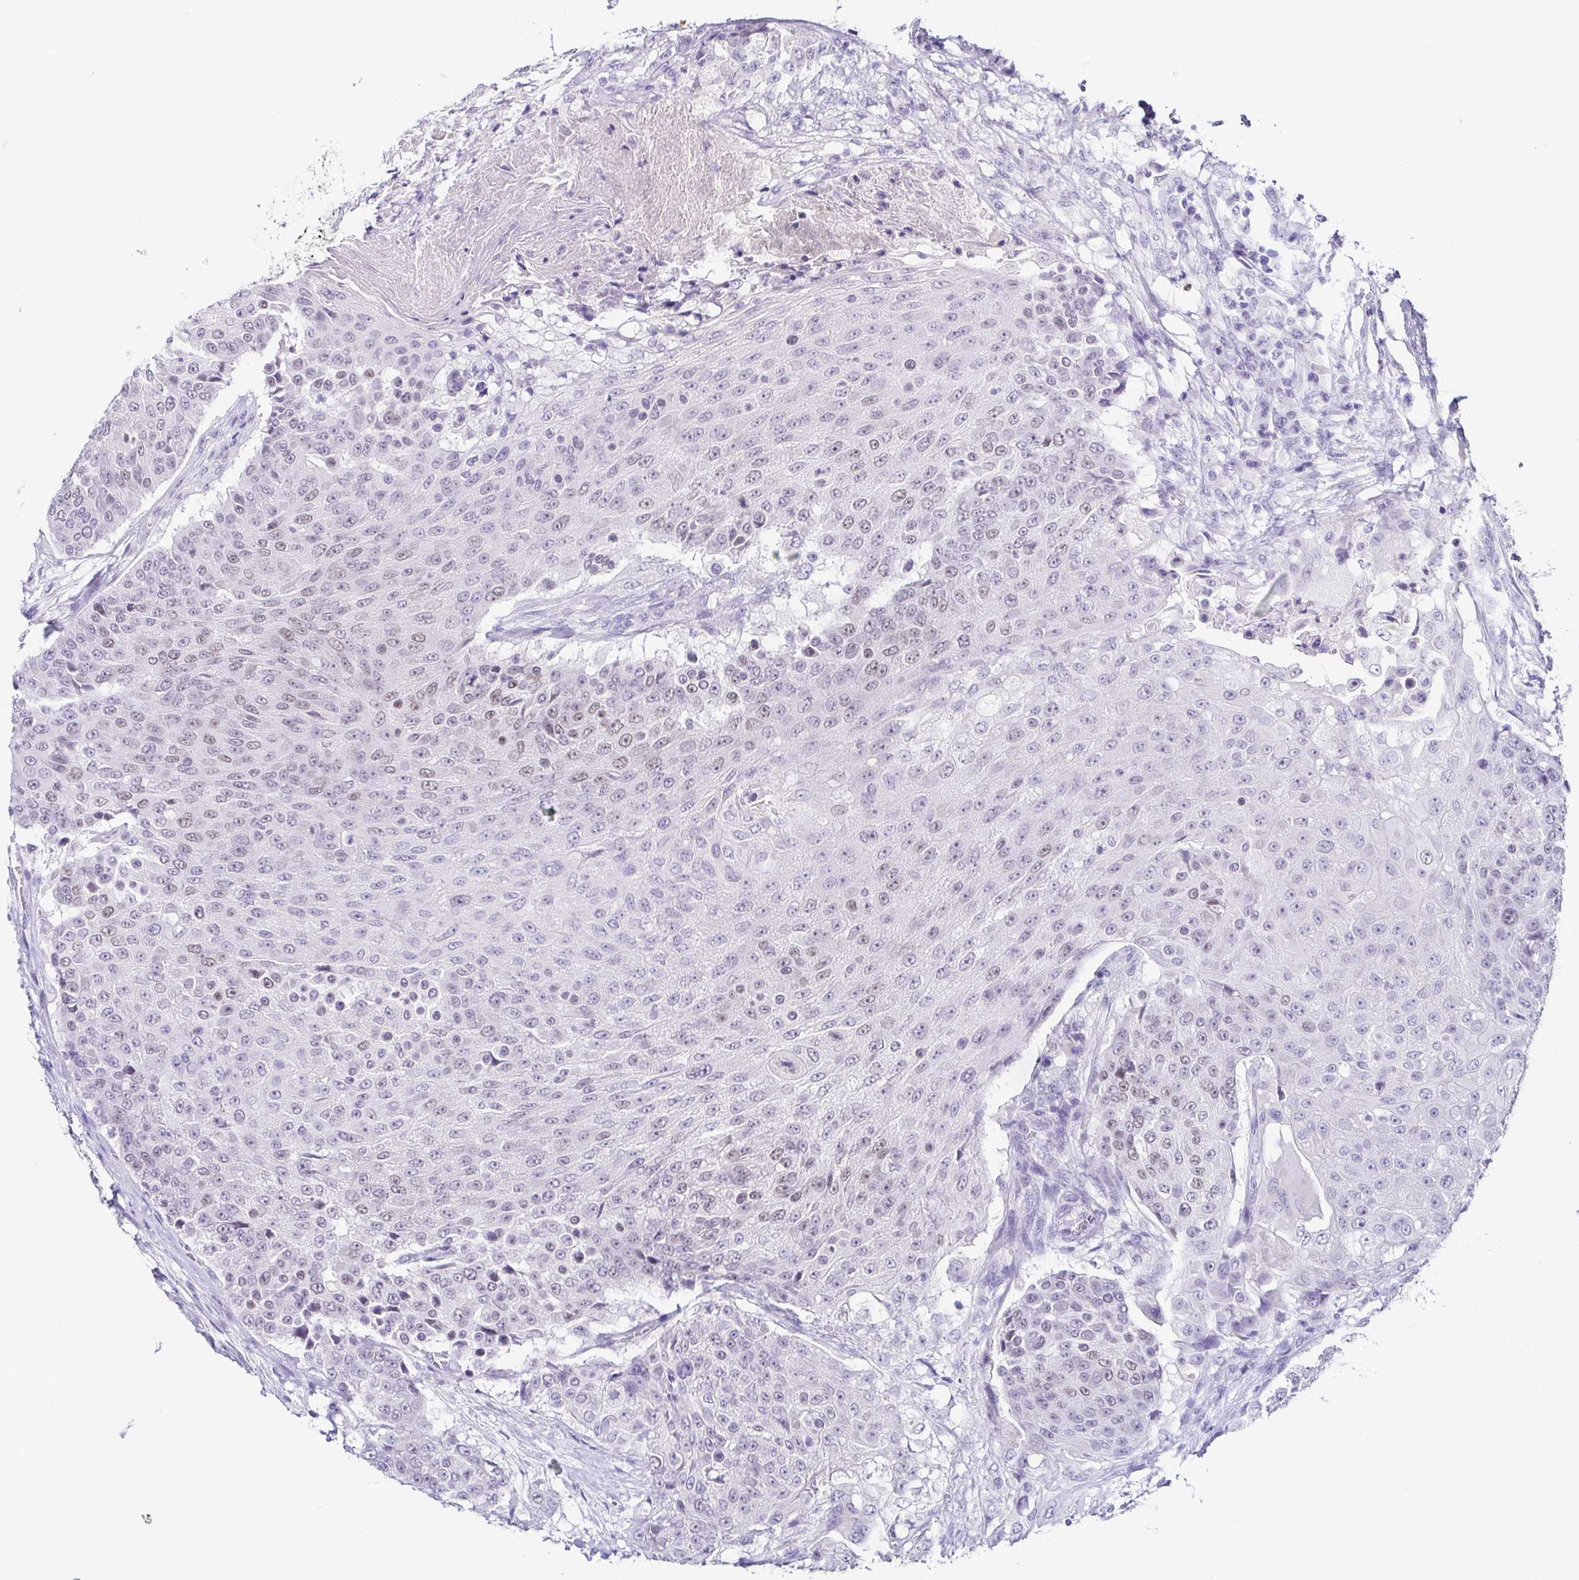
{"staining": {"intensity": "weak", "quantity": "<25%", "location": "nuclear"}, "tissue": "urothelial cancer", "cell_type": "Tumor cells", "image_type": "cancer", "snomed": [{"axis": "morphology", "description": "Urothelial carcinoma, High grade"}, {"axis": "topography", "description": "Urinary bladder"}], "caption": "DAB immunohistochemical staining of urothelial cancer displays no significant positivity in tumor cells.", "gene": "TP73", "patient": {"sex": "female", "age": 63}}